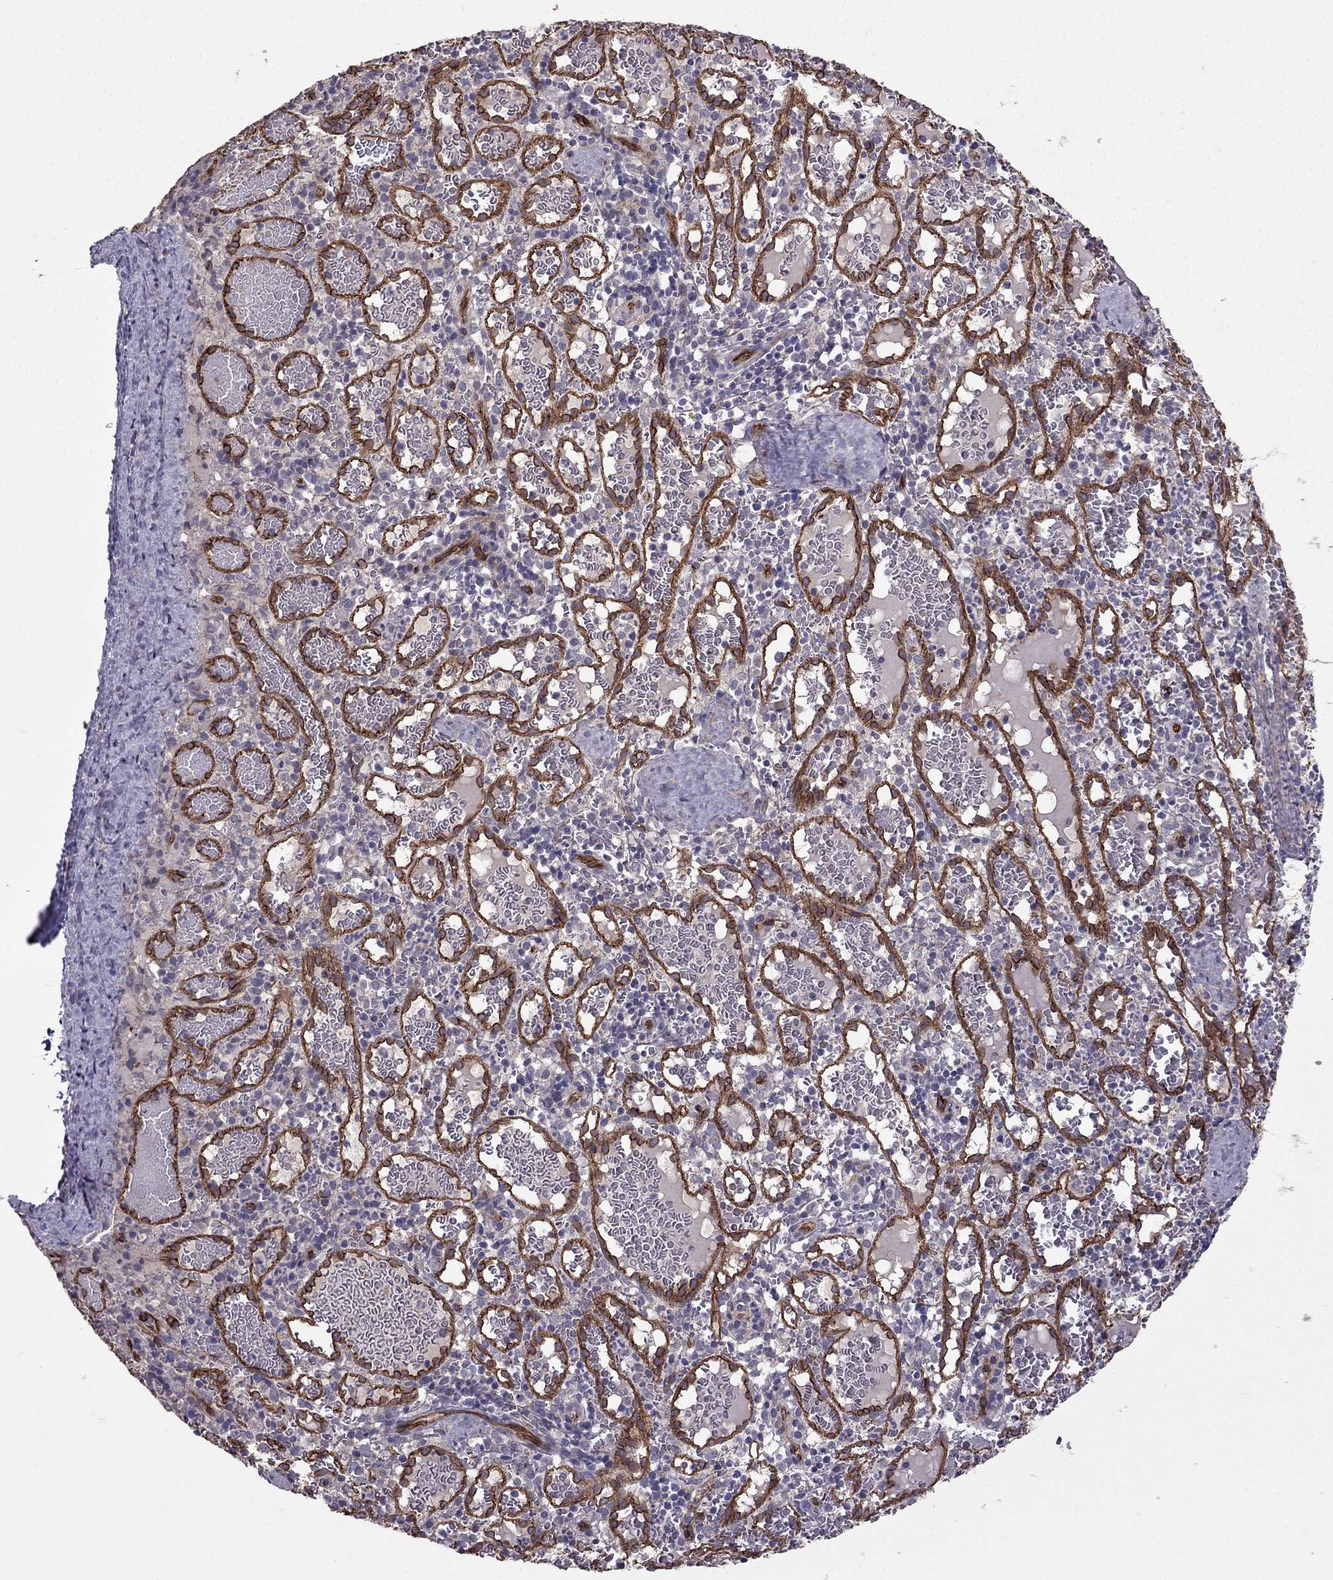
{"staining": {"intensity": "negative", "quantity": "none", "location": "none"}, "tissue": "spleen", "cell_type": "Cells in red pulp", "image_type": "normal", "snomed": [{"axis": "morphology", "description": "Normal tissue, NOS"}, {"axis": "topography", "description": "Spleen"}], "caption": "High power microscopy photomicrograph of an immunohistochemistry (IHC) image of normal spleen, revealing no significant staining in cells in red pulp. (Stains: DAB immunohistochemistry (IHC) with hematoxylin counter stain, Microscopy: brightfield microscopy at high magnification).", "gene": "RASIP1", "patient": {"sex": "male", "age": 11}}